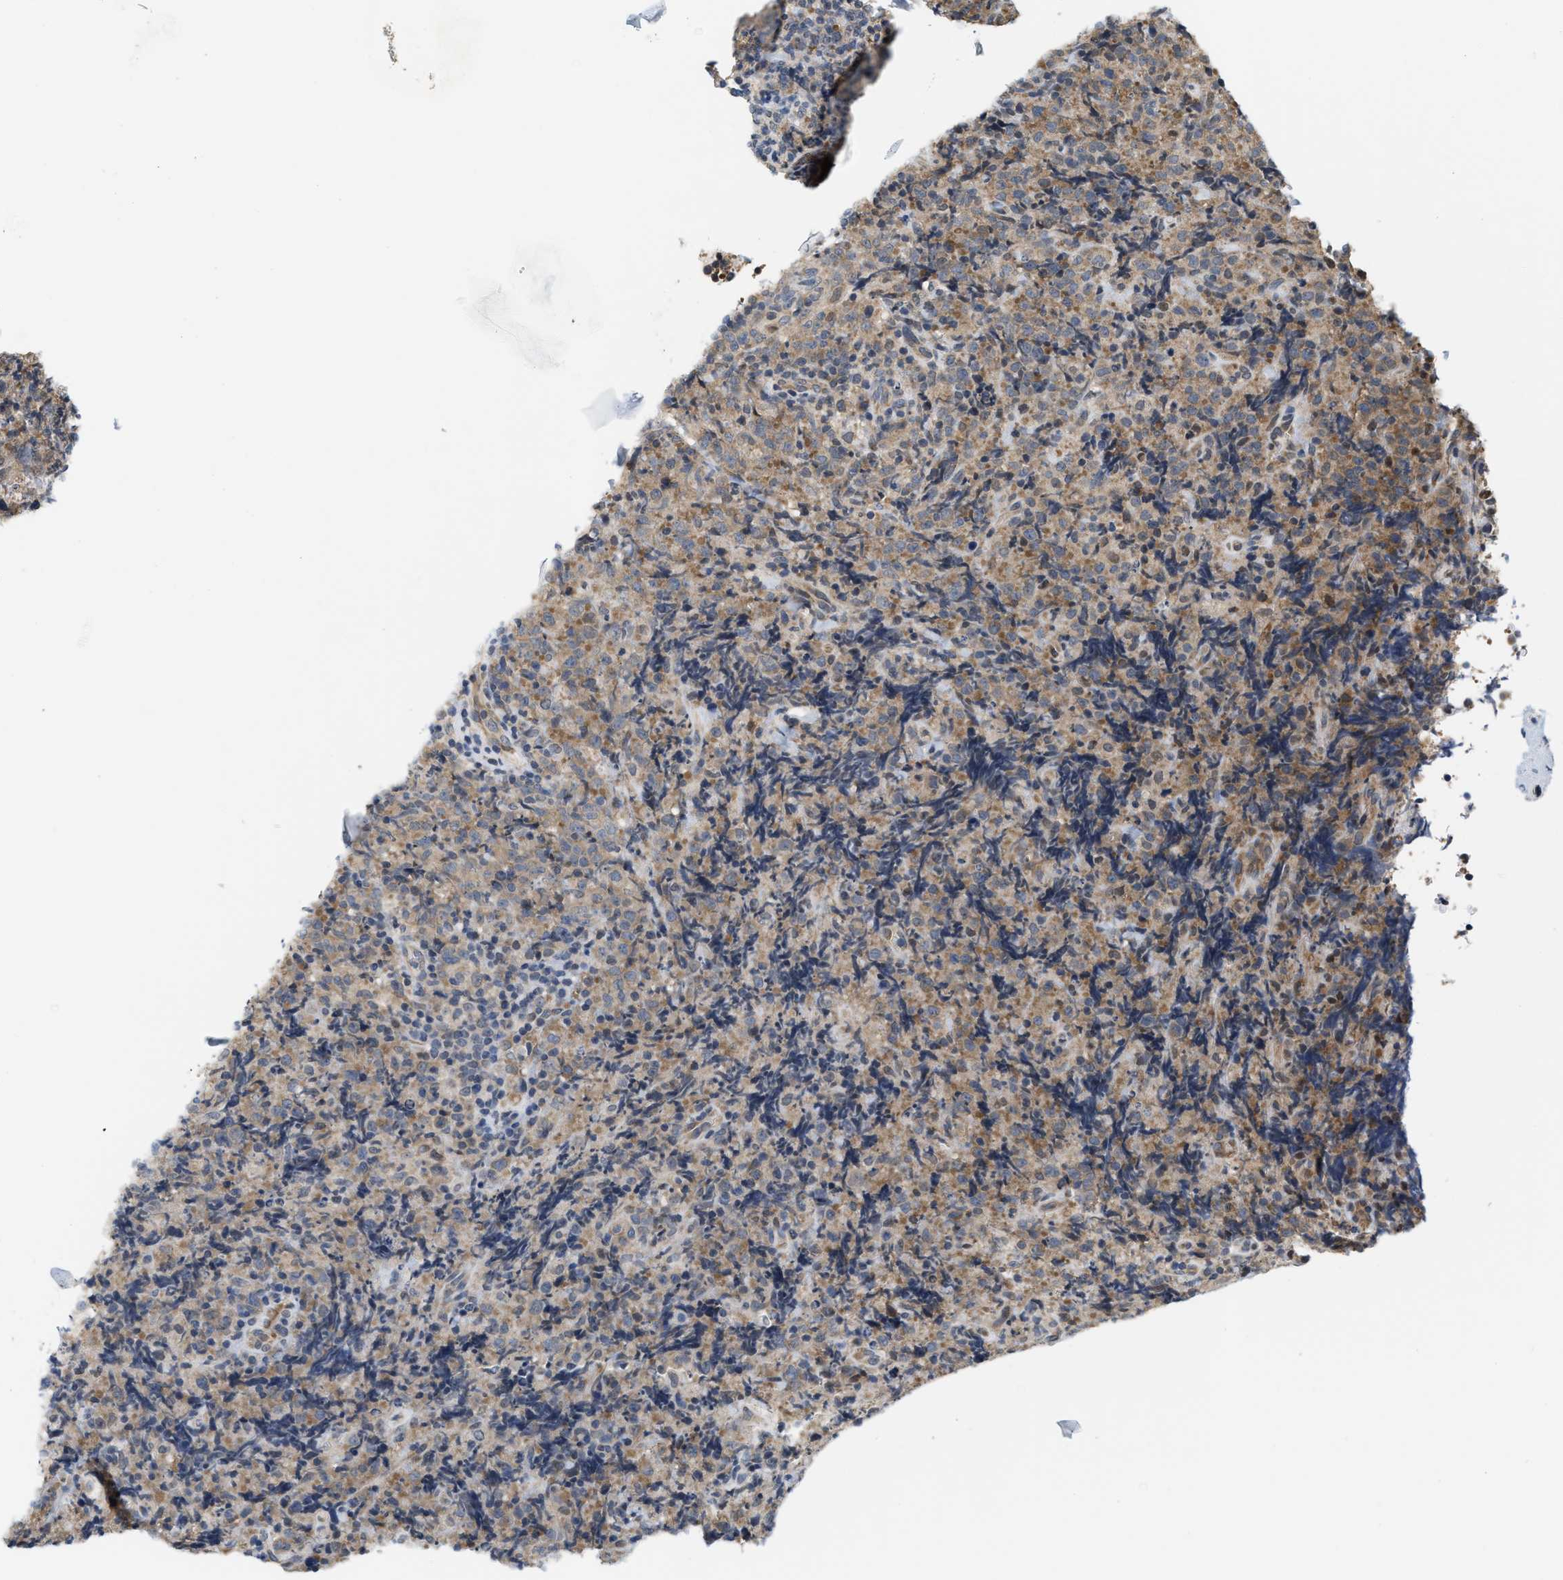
{"staining": {"intensity": "weak", "quantity": "25%-75%", "location": "cytoplasmic/membranous"}, "tissue": "lymphoma", "cell_type": "Tumor cells", "image_type": "cancer", "snomed": [{"axis": "morphology", "description": "Malignant lymphoma, non-Hodgkin's type, High grade"}, {"axis": "topography", "description": "Tonsil"}], "caption": "There is low levels of weak cytoplasmic/membranous staining in tumor cells of lymphoma, as demonstrated by immunohistochemical staining (brown color).", "gene": "GIGYF1", "patient": {"sex": "female", "age": 36}}